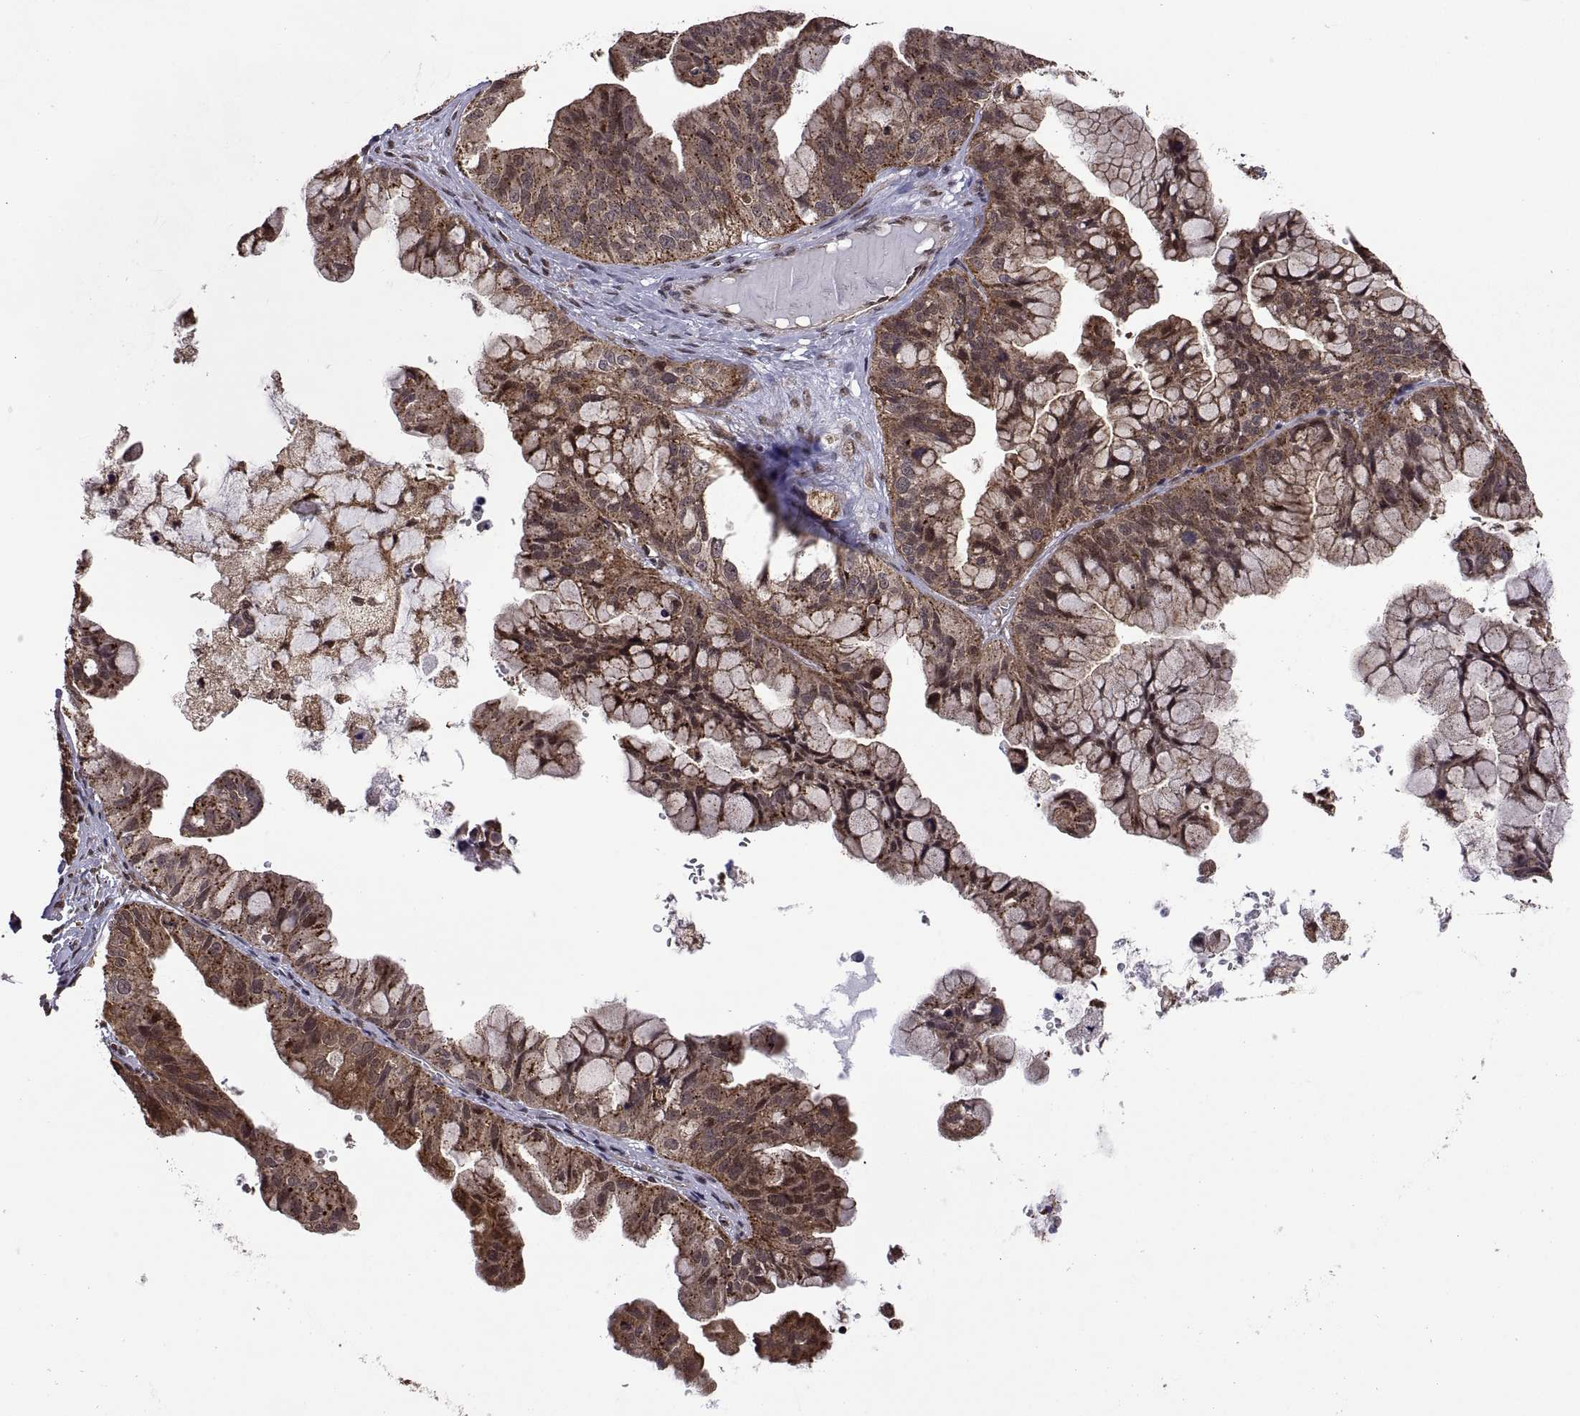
{"staining": {"intensity": "moderate", "quantity": ">75%", "location": "cytoplasmic/membranous"}, "tissue": "ovarian cancer", "cell_type": "Tumor cells", "image_type": "cancer", "snomed": [{"axis": "morphology", "description": "Cystadenocarcinoma, mucinous, NOS"}, {"axis": "topography", "description": "Ovary"}], "caption": "Approximately >75% of tumor cells in ovarian cancer (mucinous cystadenocarcinoma) display moderate cytoplasmic/membranous protein expression as visualized by brown immunohistochemical staining.", "gene": "ZNRF2", "patient": {"sex": "female", "age": 76}}